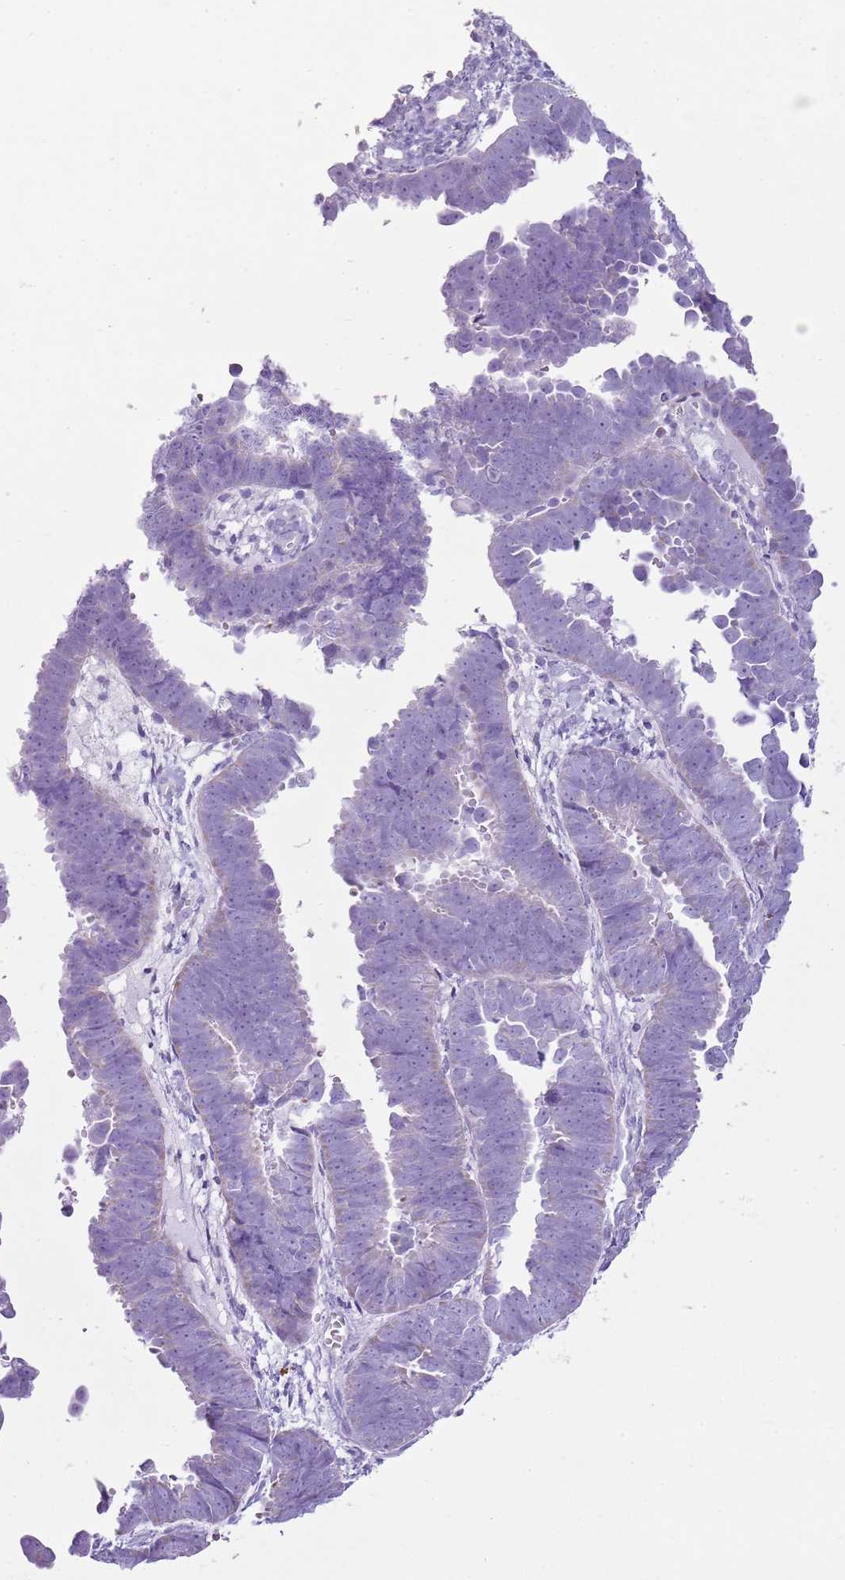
{"staining": {"intensity": "negative", "quantity": "none", "location": "none"}, "tissue": "endometrial cancer", "cell_type": "Tumor cells", "image_type": "cancer", "snomed": [{"axis": "morphology", "description": "Adenocarcinoma, NOS"}, {"axis": "topography", "description": "Endometrium"}], "caption": "Tumor cells show no significant staining in adenocarcinoma (endometrial).", "gene": "CD177", "patient": {"sex": "female", "age": 75}}